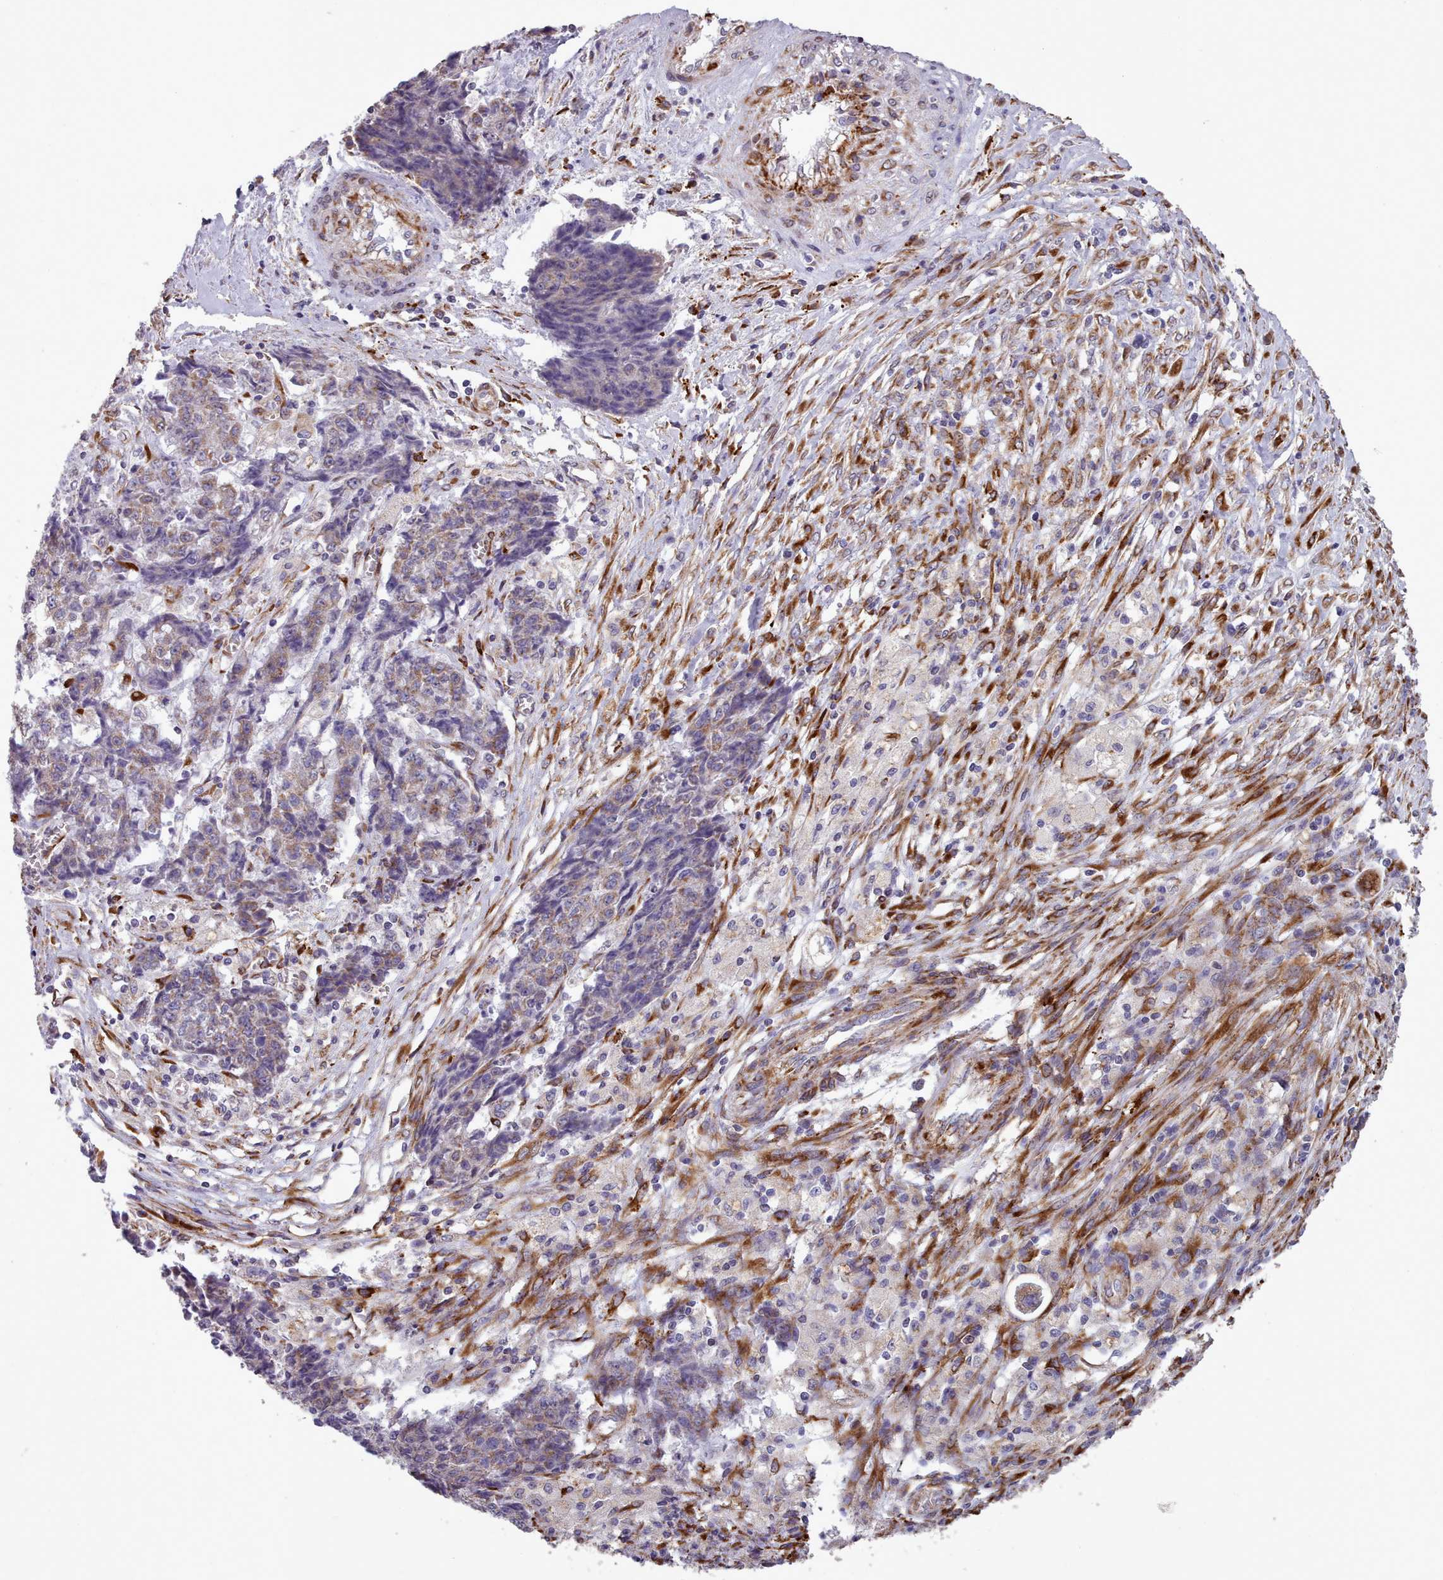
{"staining": {"intensity": "moderate", "quantity": "<25%", "location": "cytoplasmic/membranous"}, "tissue": "ovarian cancer", "cell_type": "Tumor cells", "image_type": "cancer", "snomed": [{"axis": "morphology", "description": "Carcinoma, endometroid"}, {"axis": "topography", "description": "Ovary"}], "caption": "Brown immunohistochemical staining in human ovarian cancer (endometroid carcinoma) demonstrates moderate cytoplasmic/membranous expression in approximately <25% of tumor cells.", "gene": "FKBP10", "patient": {"sex": "female", "age": 42}}